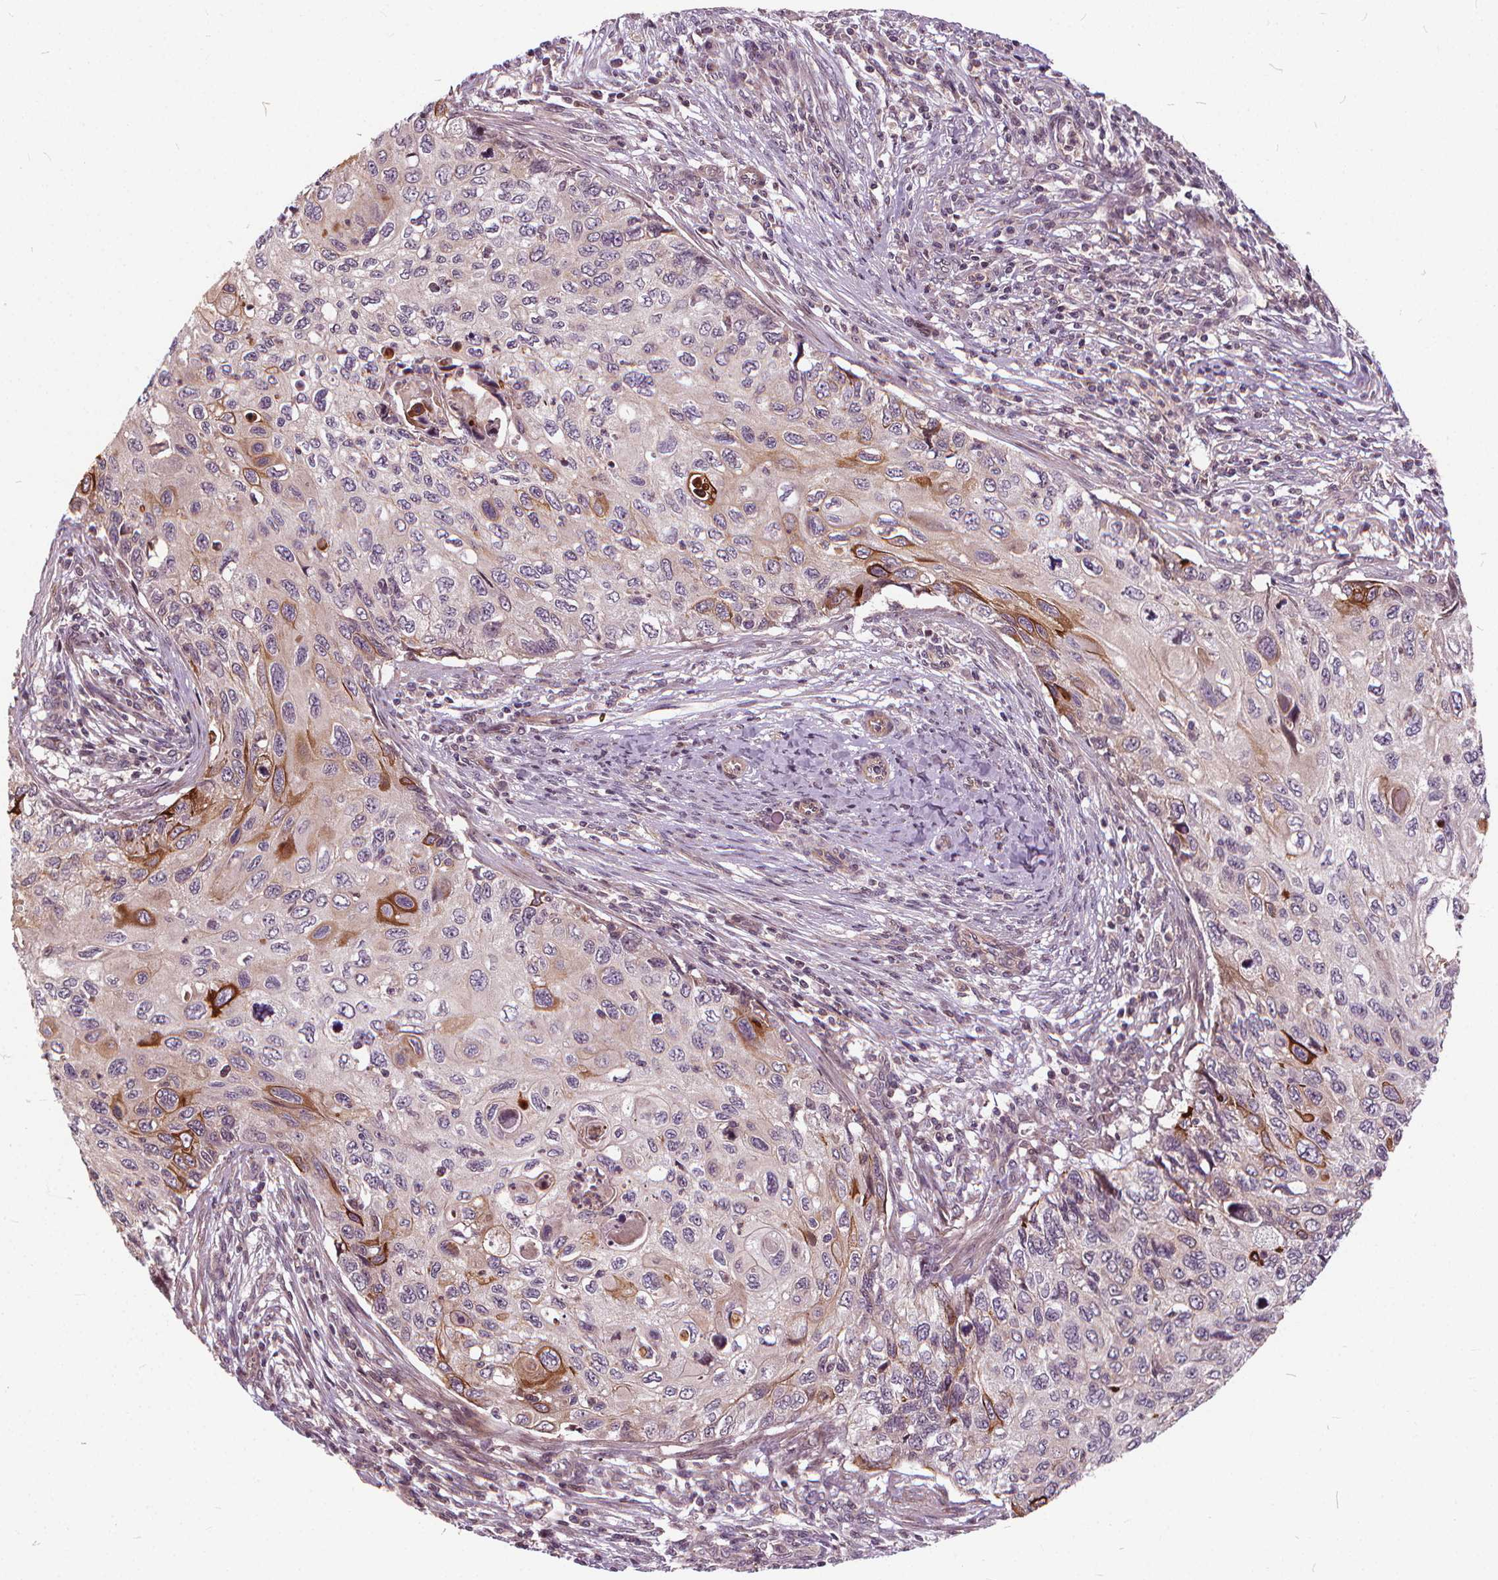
{"staining": {"intensity": "moderate", "quantity": "<25%", "location": "cytoplasmic/membranous"}, "tissue": "cervical cancer", "cell_type": "Tumor cells", "image_type": "cancer", "snomed": [{"axis": "morphology", "description": "Squamous cell carcinoma, NOS"}, {"axis": "topography", "description": "Cervix"}], "caption": "Immunohistochemistry (IHC) staining of squamous cell carcinoma (cervical), which displays low levels of moderate cytoplasmic/membranous positivity in approximately <25% of tumor cells indicating moderate cytoplasmic/membranous protein positivity. The staining was performed using DAB (brown) for protein detection and nuclei were counterstained in hematoxylin (blue).", "gene": "INPP5E", "patient": {"sex": "female", "age": 70}}